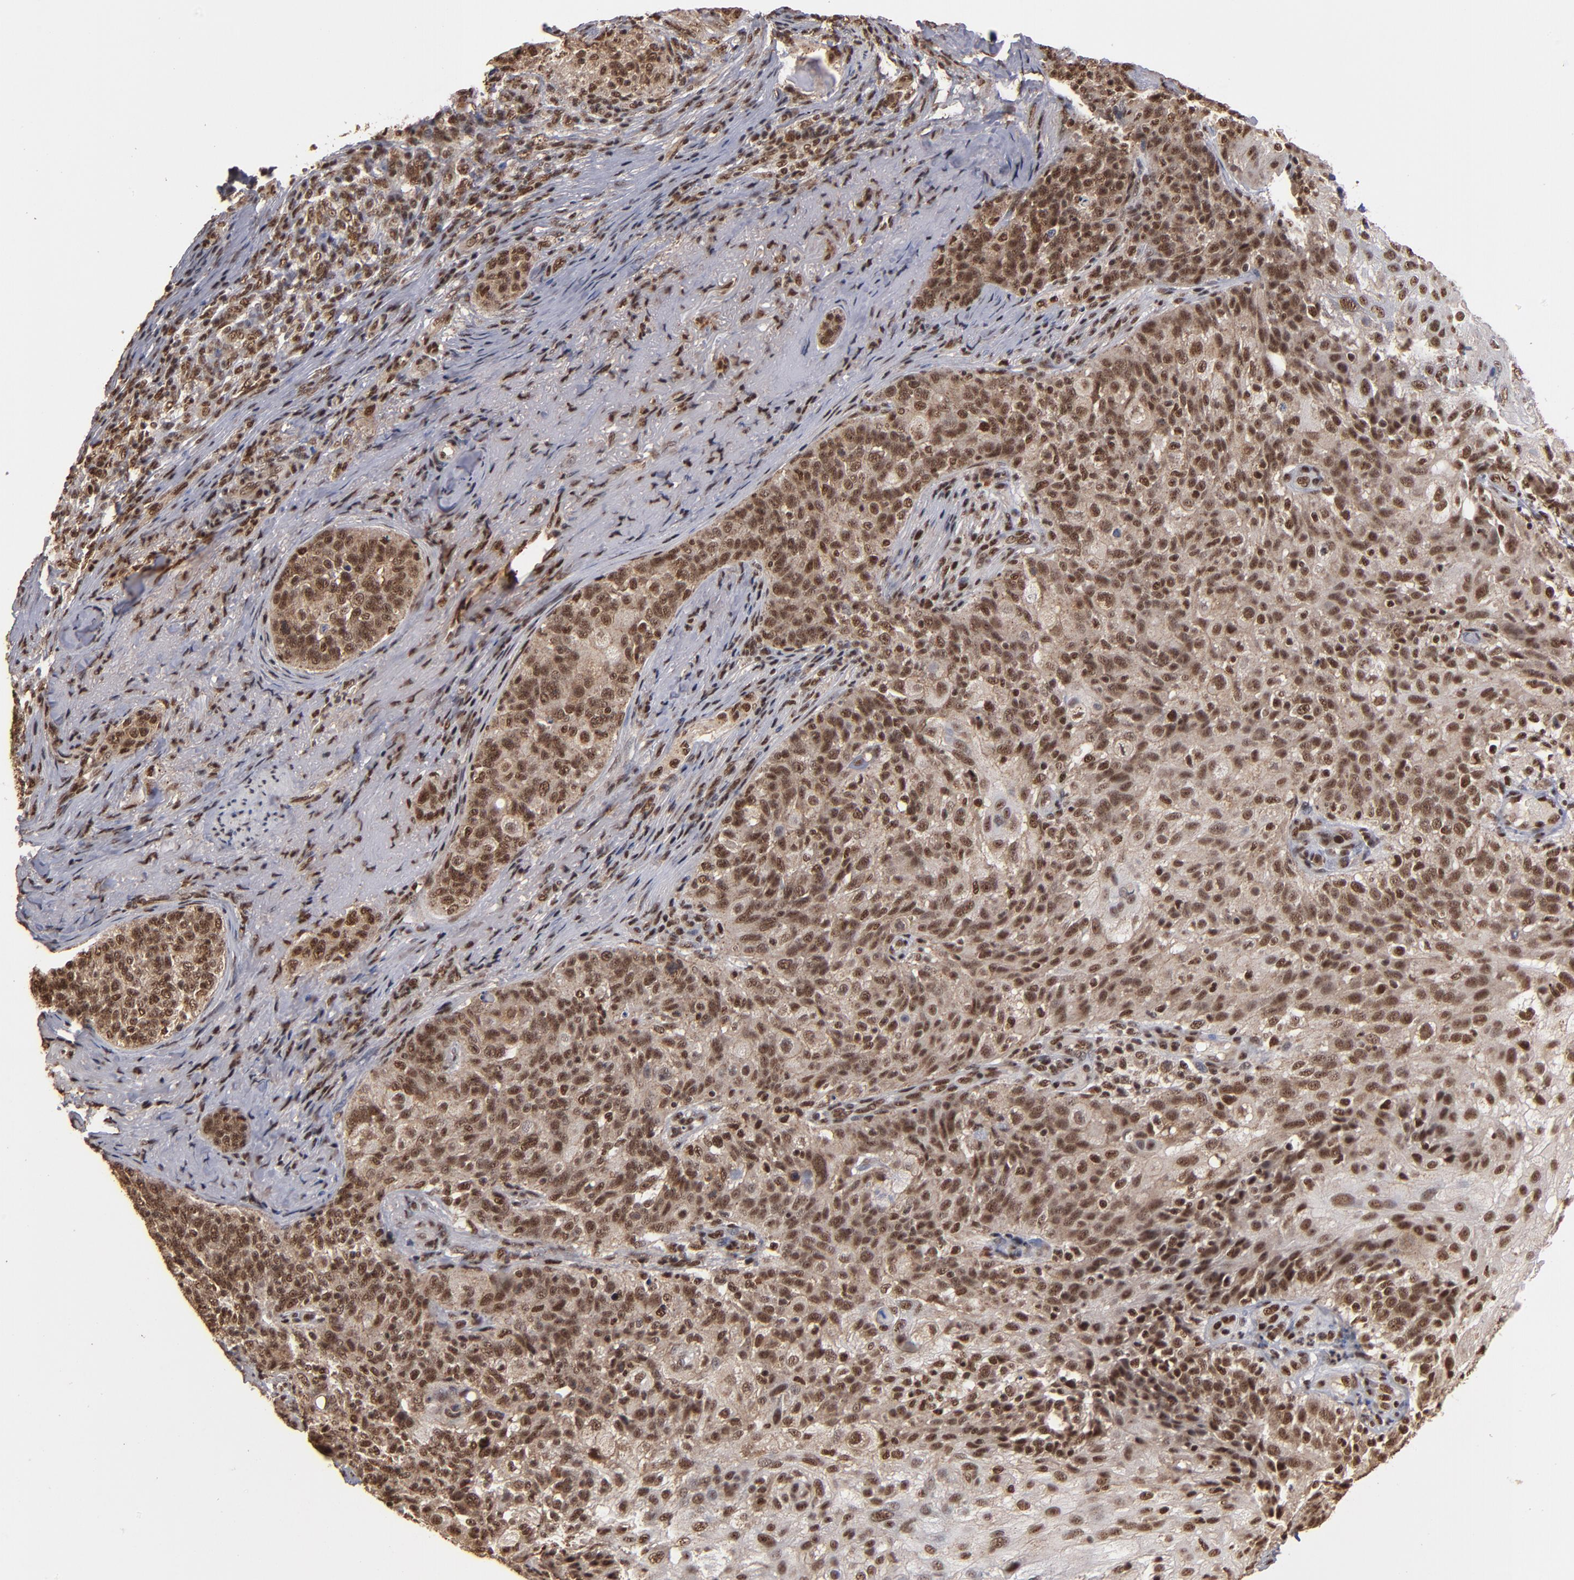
{"staining": {"intensity": "moderate", "quantity": ">75%", "location": "nuclear"}, "tissue": "skin cancer", "cell_type": "Tumor cells", "image_type": "cancer", "snomed": [{"axis": "morphology", "description": "Normal tissue, NOS"}, {"axis": "morphology", "description": "Squamous cell carcinoma, NOS"}, {"axis": "topography", "description": "Skin"}], "caption": "The image displays staining of skin cancer (squamous cell carcinoma), revealing moderate nuclear protein positivity (brown color) within tumor cells.", "gene": "SNW1", "patient": {"sex": "female", "age": 83}}